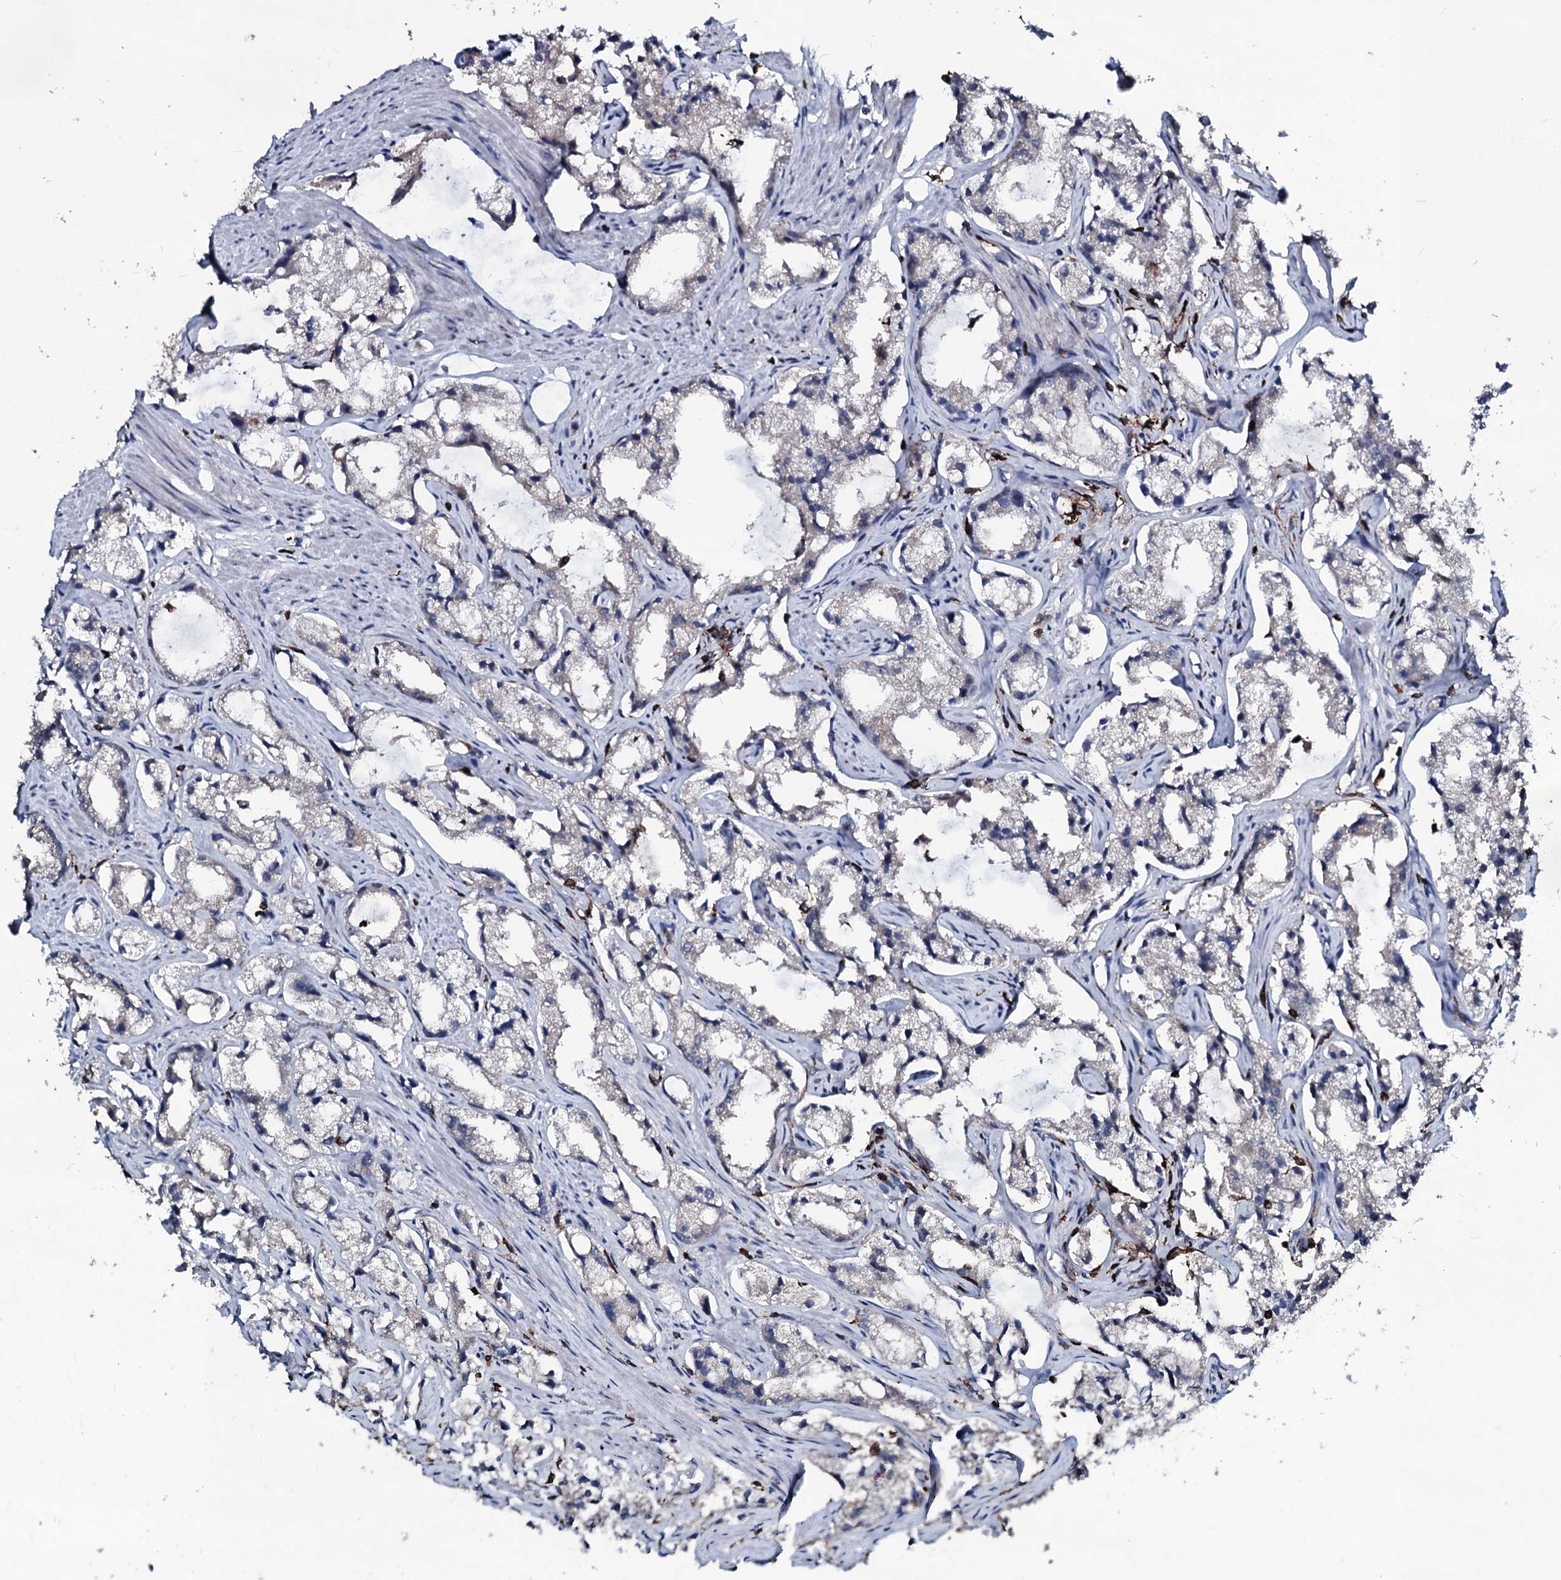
{"staining": {"intensity": "negative", "quantity": "none", "location": "none"}, "tissue": "prostate cancer", "cell_type": "Tumor cells", "image_type": "cancer", "snomed": [{"axis": "morphology", "description": "Adenocarcinoma, High grade"}, {"axis": "topography", "description": "Prostate"}], "caption": "High magnification brightfield microscopy of prostate cancer stained with DAB (3,3'-diaminobenzidine) (brown) and counterstained with hematoxylin (blue): tumor cells show no significant expression. Brightfield microscopy of immunohistochemistry (IHC) stained with DAB (3,3'-diaminobenzidine) (brown) and hematoxylin (blue), captured at high magnification.", "gene": "OGFOD2", "patient": {"sex": "male", "age": 66}}